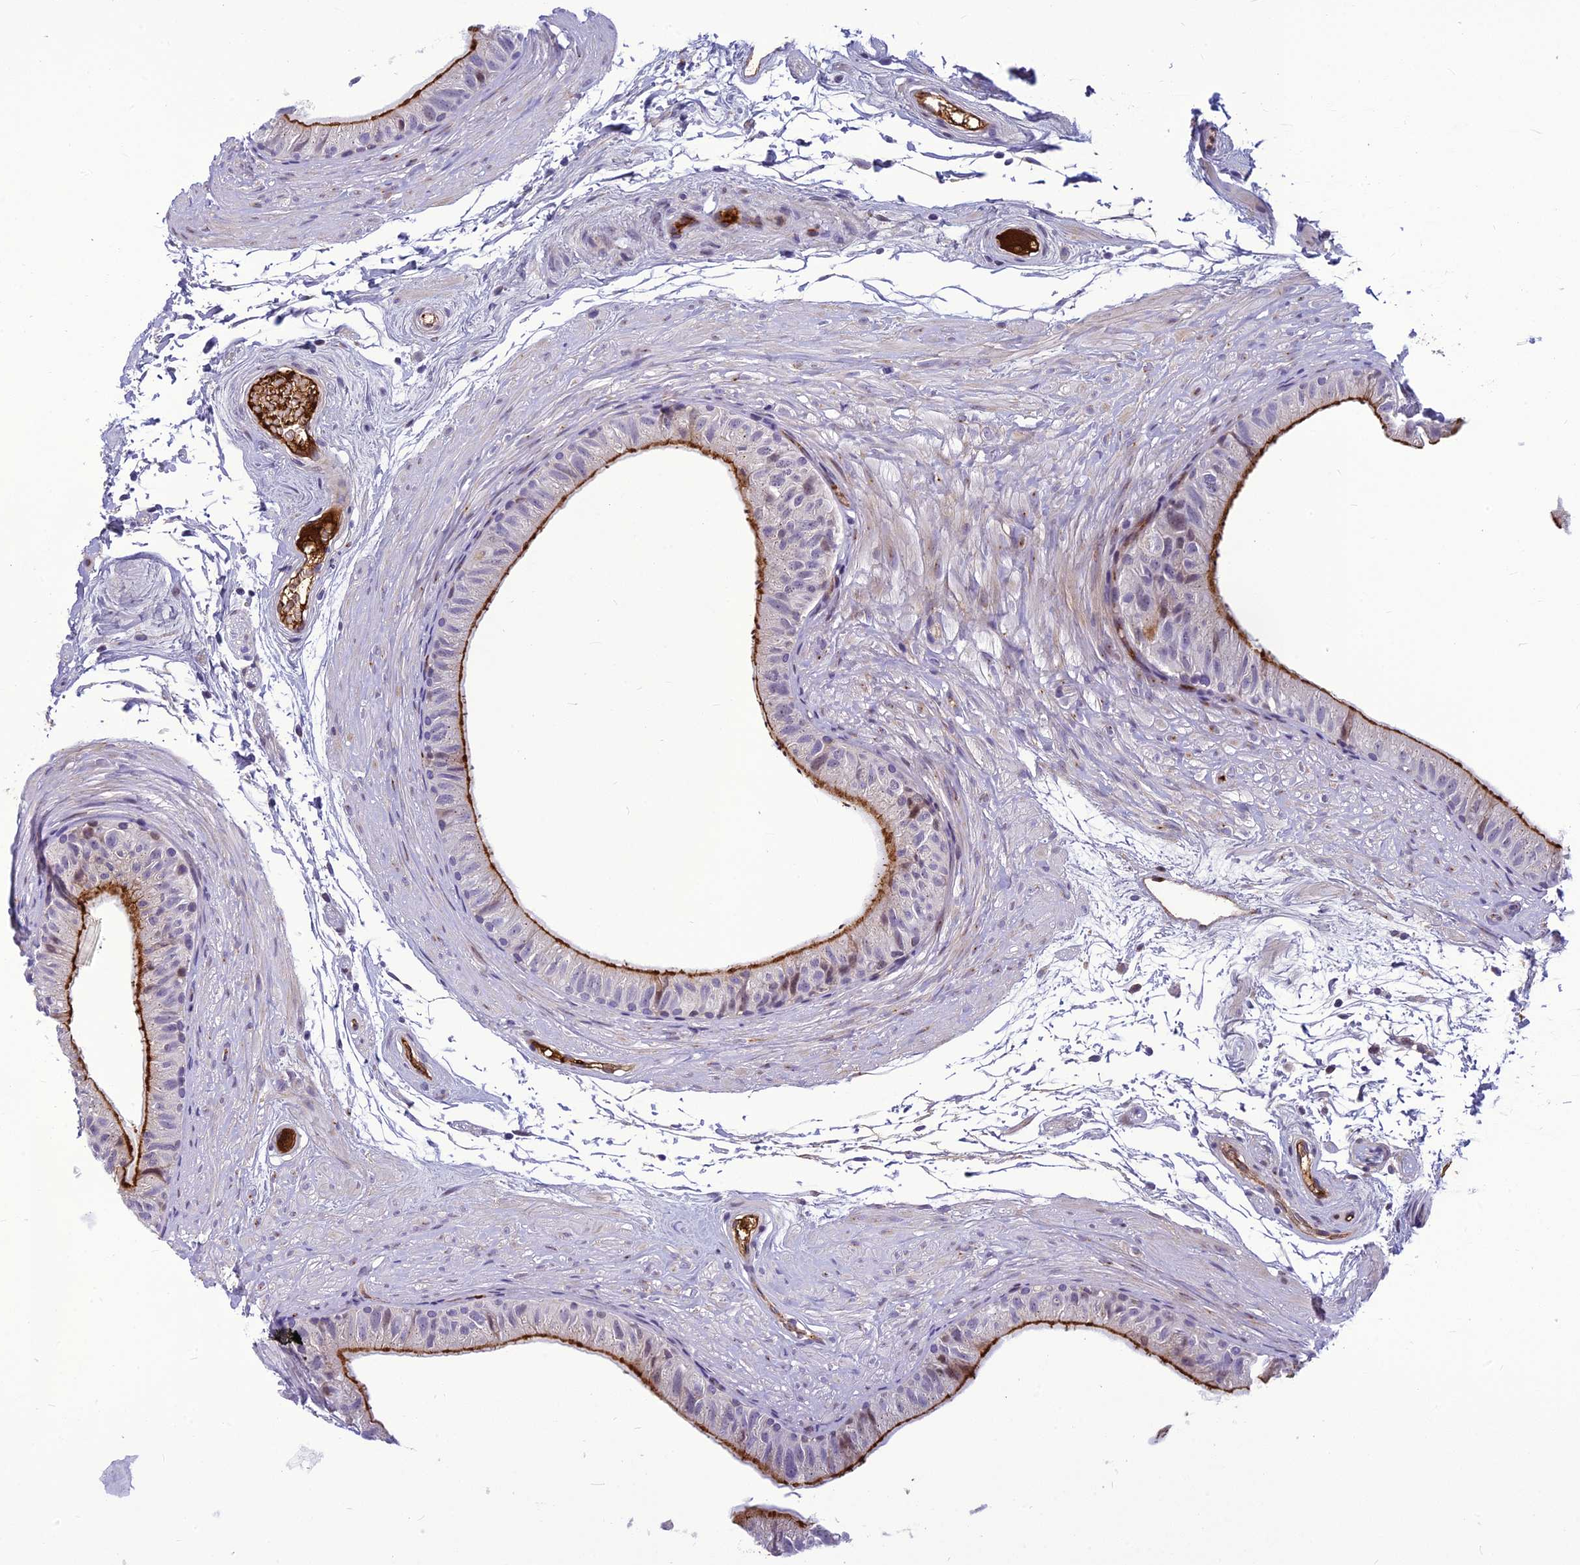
{"staining": {"intensity": "strong", "quantity": "25%-75%", "location": "cytoplasmic/membranous"}, "tissue": "epididymis", "cell_type": "Glandular cells", "image_type": "normal", "snomed": [{"axis": "morphology", "description": "Normal tissue, NOS"}, {"axis": "topography", "description": "Epididymis"}], "caption": "Immunohistochemistry histopathology image of benign human epididymis stained for a protein (brown), which reveals high levels of strong cytoplasmic/membranous expression in approximately 25%-75% of glandular cells.", "gene": "CLEC11A", "patient": {"sex": "male", "age": 45}}